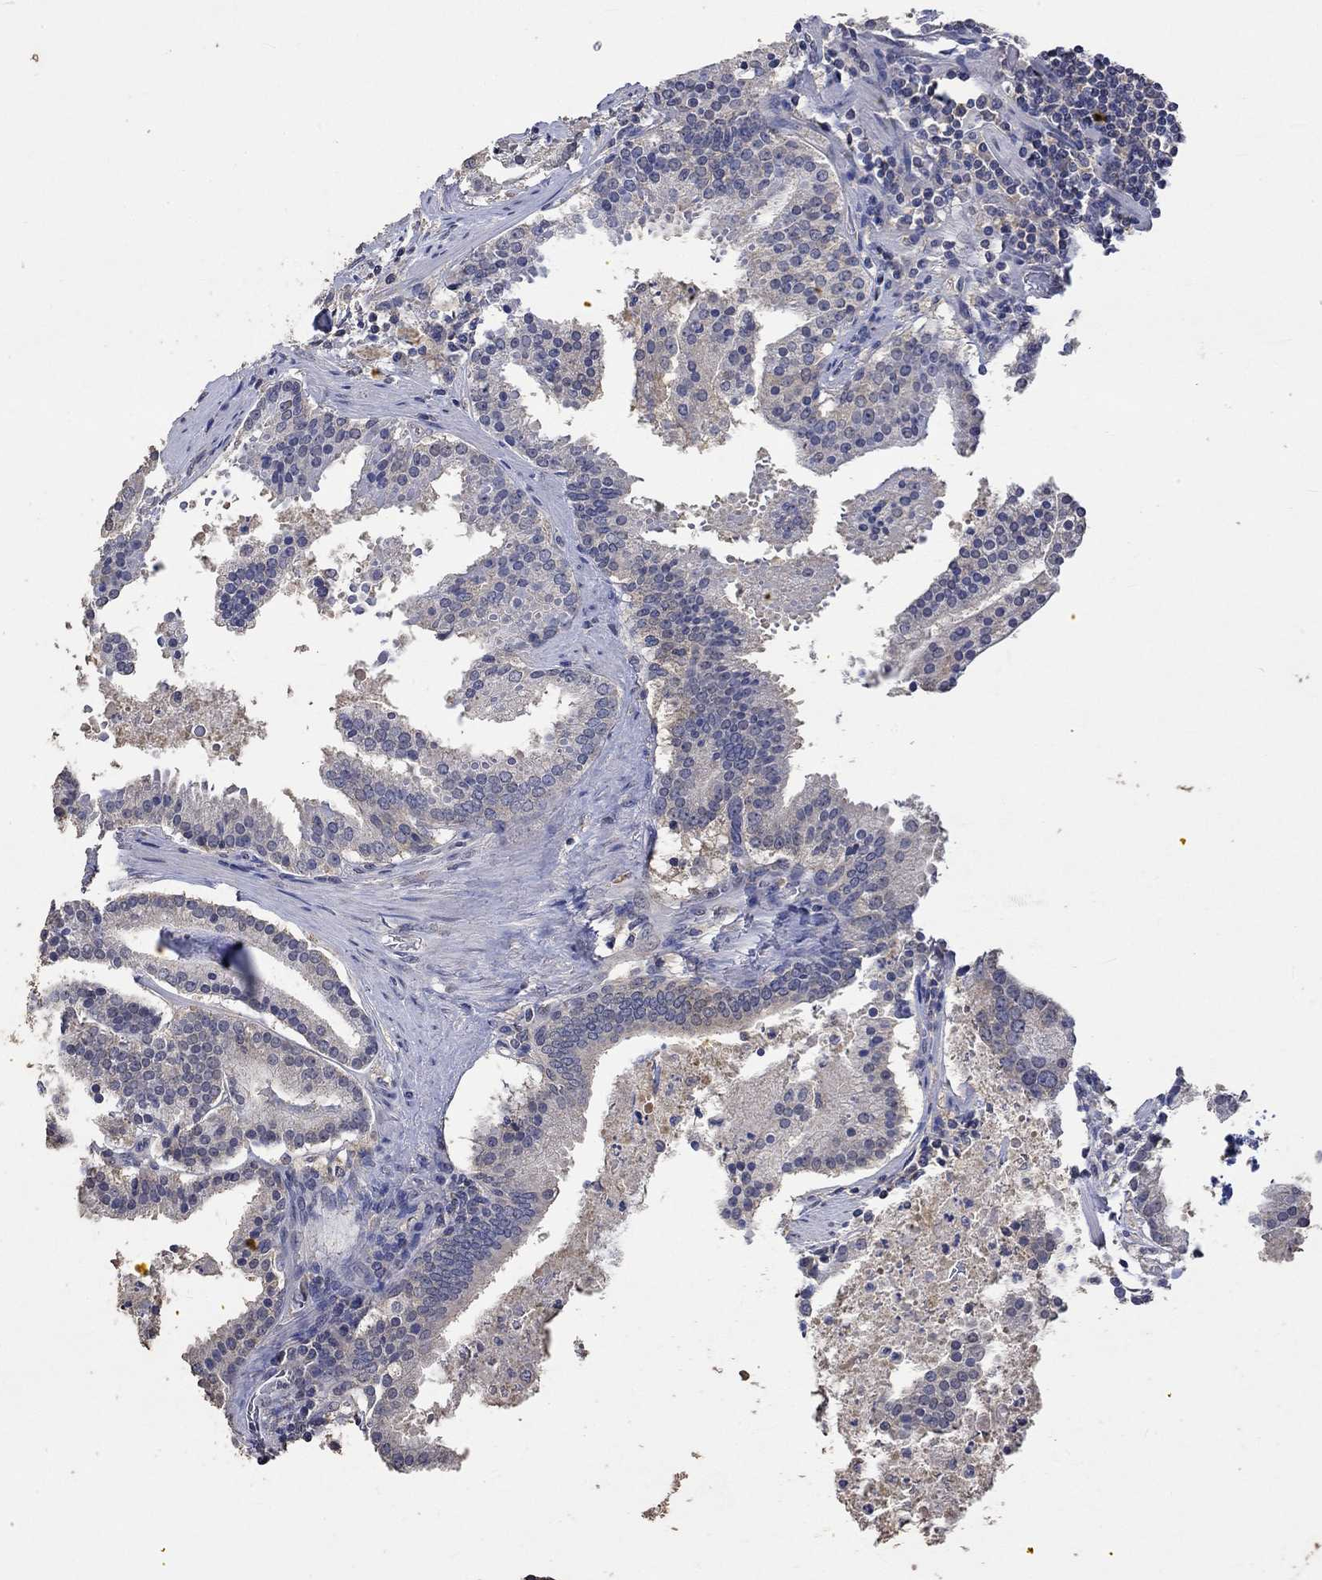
{"staining": {"intensity": "negative", "quantity": "none", "location": "none"}, "tissue": "prostate cancer", "cell_type": "Tumor cells", "image_type": "cancer", "snomed": [{"axis": "morphology", "description": "Adenocarcinoma, NOS"}, {"axis": "topography", "description": "Prostate and seminal vesicle, NOS"}, {"axis": "topography", "description": "Prostate"}], "caption": "An immunohistochemistry histopathology image of prostate cancer is shown. There is no staining in tumor cells of prostate cancer.", "gene": "PTPN20", "patient": {"sex": "male", "age": 44}}